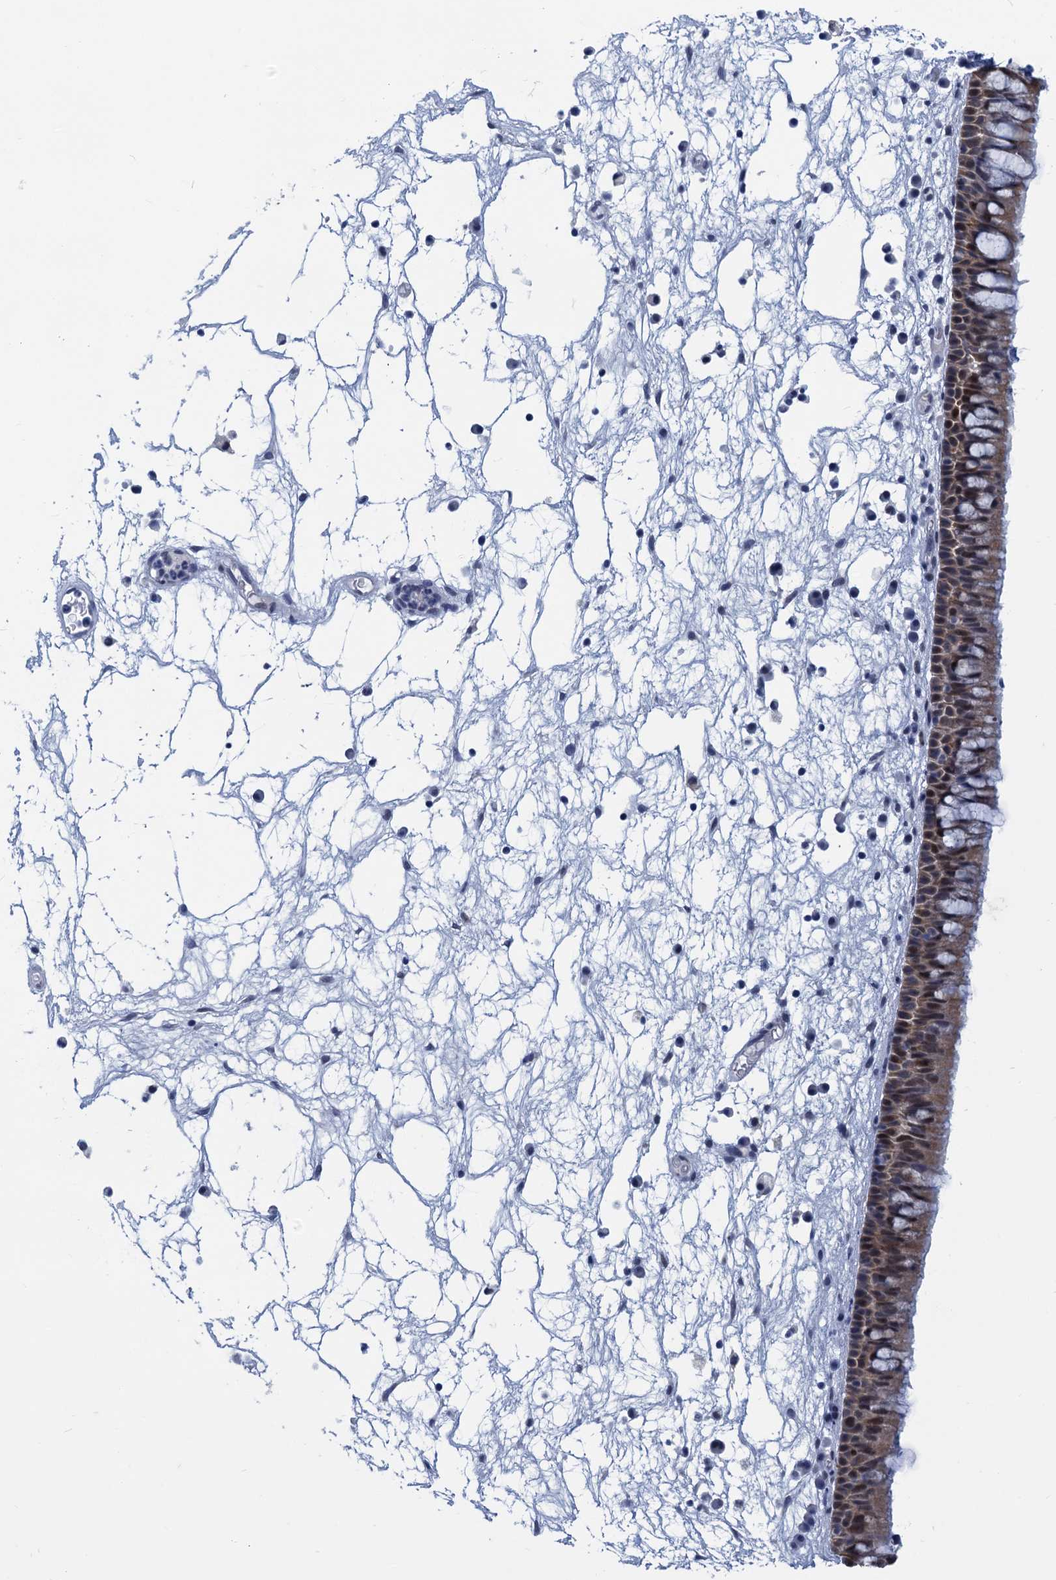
{"staining": {"intensity": "moderate", "quantity": ">75%", "location": "cytoplasmic/membranous,nuclear"}, "tissue": "nasopharynx", "cell_type": "Respiratory epithelial cells", "image_type": "normal", "snomed": [{"axis": "morphology", "description": "Normal tissue, NOS"}, {"axis": "morphology", "description": "Inflammation, NOS"}, {"axis": "morphology", "description": "Malignant melanoma, Metastatic site"}, {"axis": "topography", "description": "Nasopharynx"}], "caption": "Protein expression by immunohistochemistry (IHC) displays moderate cytoplasmic/membranous,nuclear positivity in approximately >75% of respiratory epithelial cells in normal nasopharynx. The staining was performed using DAB (3,3'-diaminobenzidine) to visualize the protein expression in brown, while the nuclei were stained in blue with hematoxylin (Magnification: 20x).", "gene": "GINS3", "patient": {"sex": "male", "age": 70}}